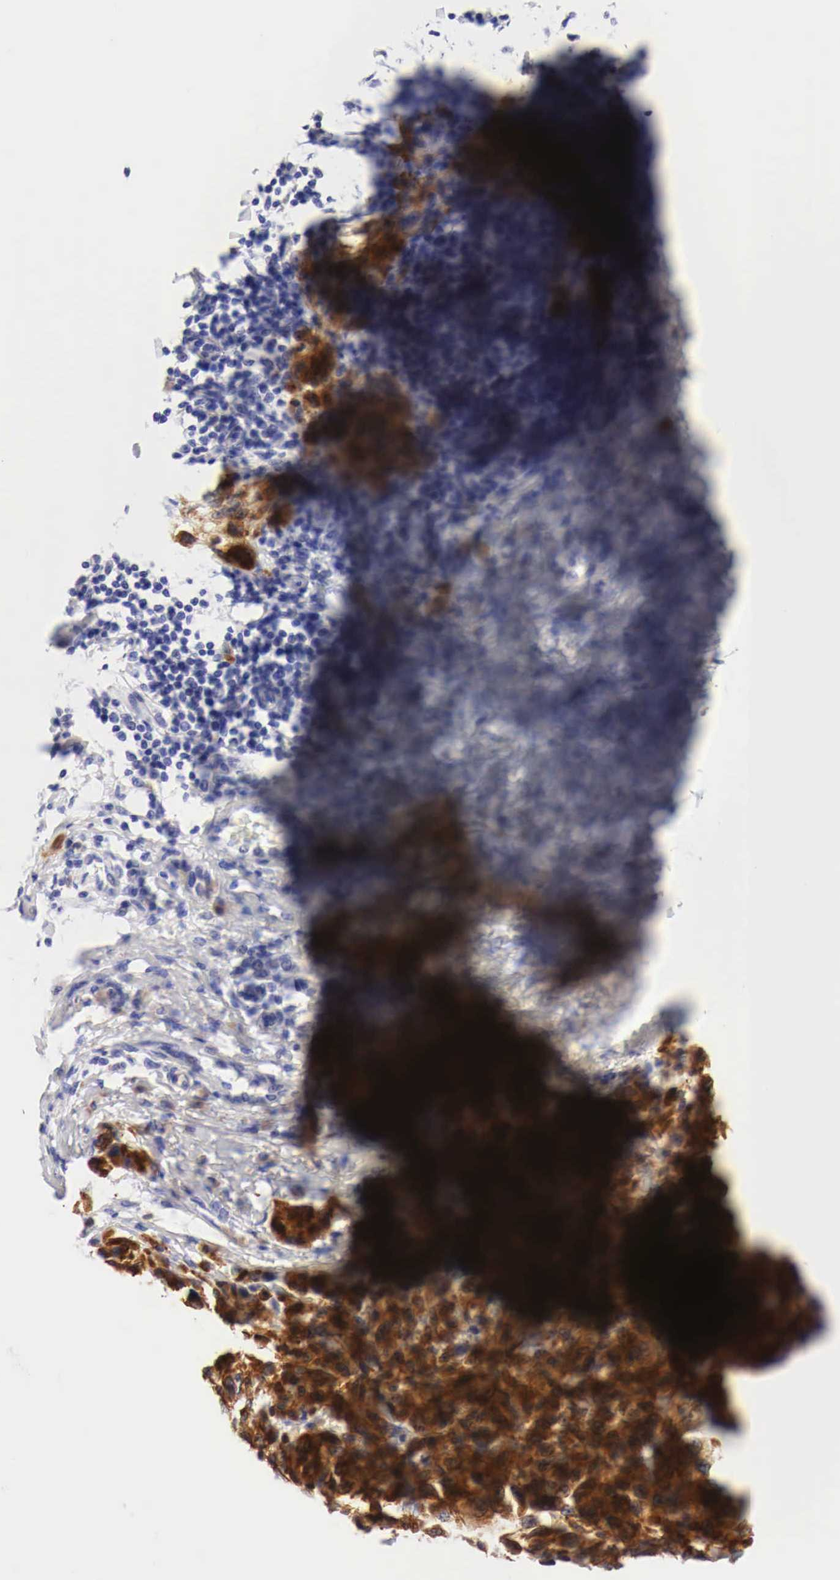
{"staining": {"intensity": "strong", "quantity": ">75%", "location": "cytoplasmic/membranous"}, "tissue": "melanoma", "cell_type": "Tumor cells", "image_type": "cancer", "snomed": [{"axis": "morphology", "description": "Malignant melanoma, NOS"}, {"axis": "topography", "description": "Skin"}], "caption": "Melanoma tissue exhibits strong cytoplasmic/membranous expression in about >75% of tumor cells", "gene": "TYR", "patient": {"sex": "male", "age": 70}}